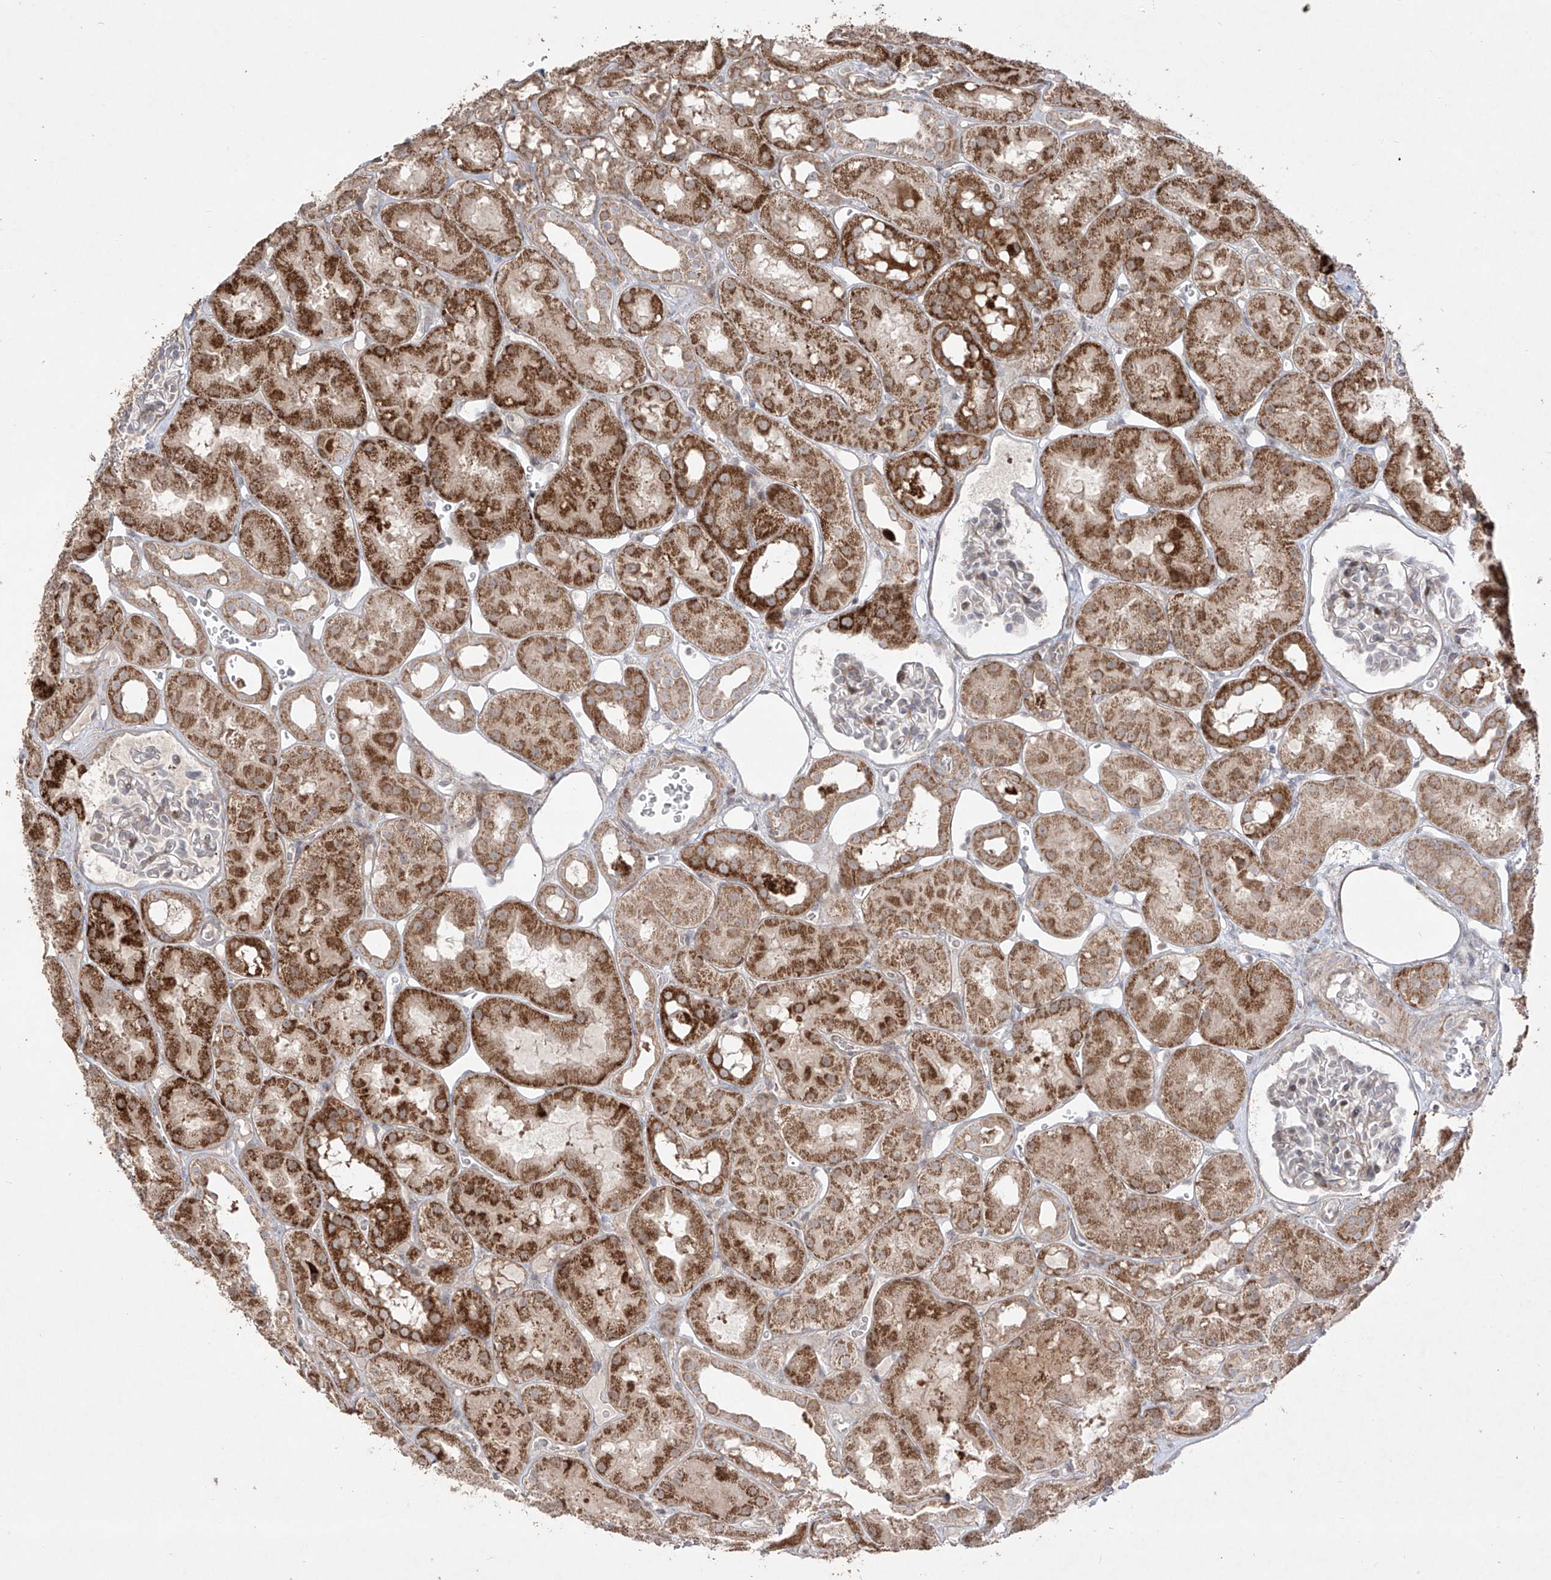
{"staining": {"intensity": "negative", "quantity": "none", "location": "none"}, "tissue": "kidney", "cell_type": "Cells in glomeruli", "image_type": "normal", "snomed": [{"axis": "morphology", "description": "Normal tissue, NOS"}, {"axis": "topography", "description": "Kidney"}], "caption": "A high-resolution image shows immunohistochemistry staining of benign kidney, which reveals no significant staining in cells in glomeruli. (Stains: DAB immunohistochemistry (IHC) with hematoxylin counter stain, Microscopy: brightfield microscopy at high magnification).", "gene": "YKT6", "patient": {"sex": "male", "age": 16}}